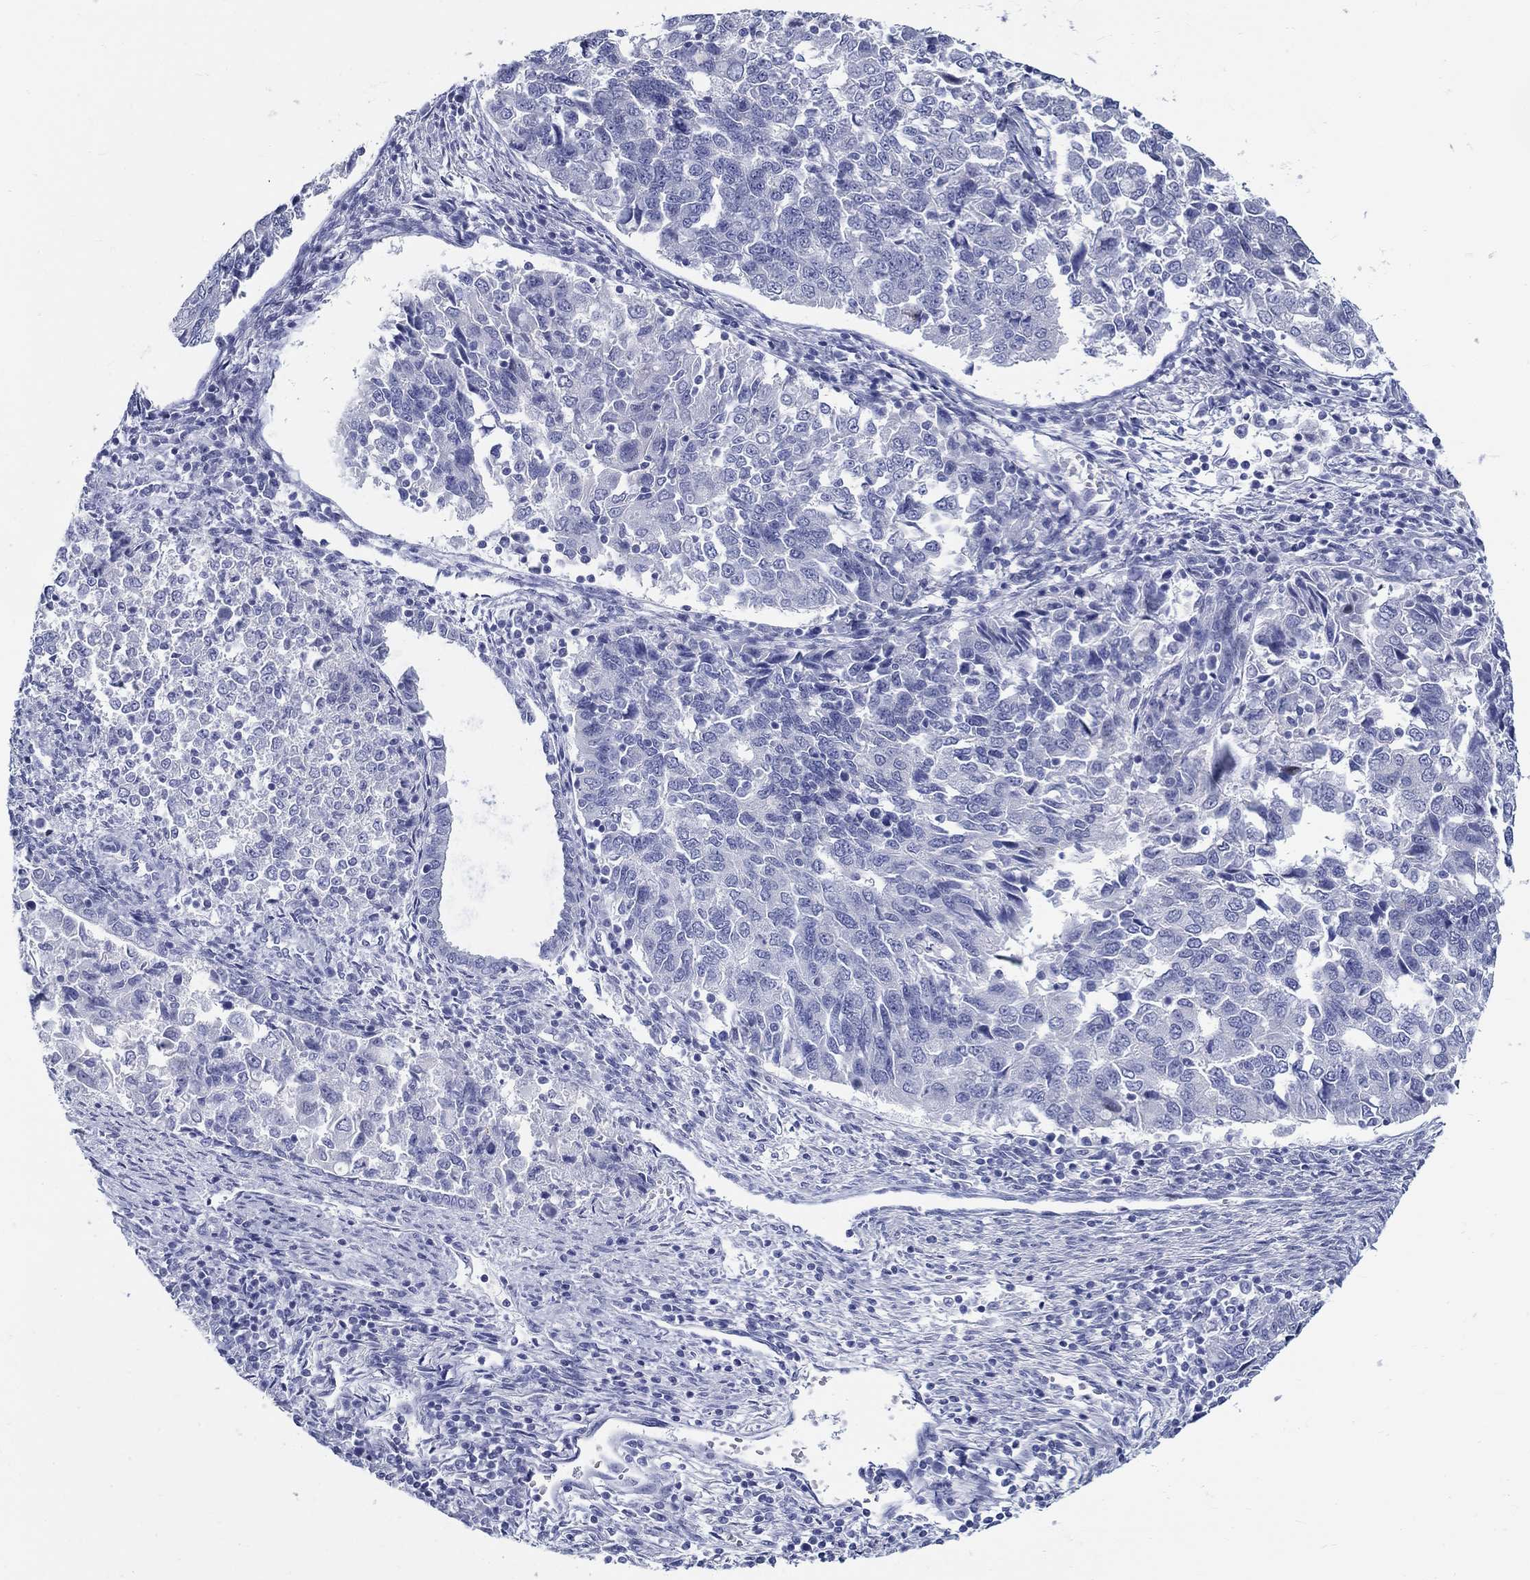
{"staining": {"intensity": "negative", "quantity": "none", "location": "none"}, "tissue": "endometrial cancer", "cell_type": "Tumor cells", "image_type": "cancer", "snomed": [{"axis": "morphology", "description": "Adenocarcinoma, NOS"}, {"axis": "topography", "description": "Endometrium"}], "caption": "This is a image of IHC staining of endometrial cancer (adenocarcinoma), which shows no positivity in tumor cells.", "gene": "CRYGS", "patient": {"sex": "female", "age": 43}}